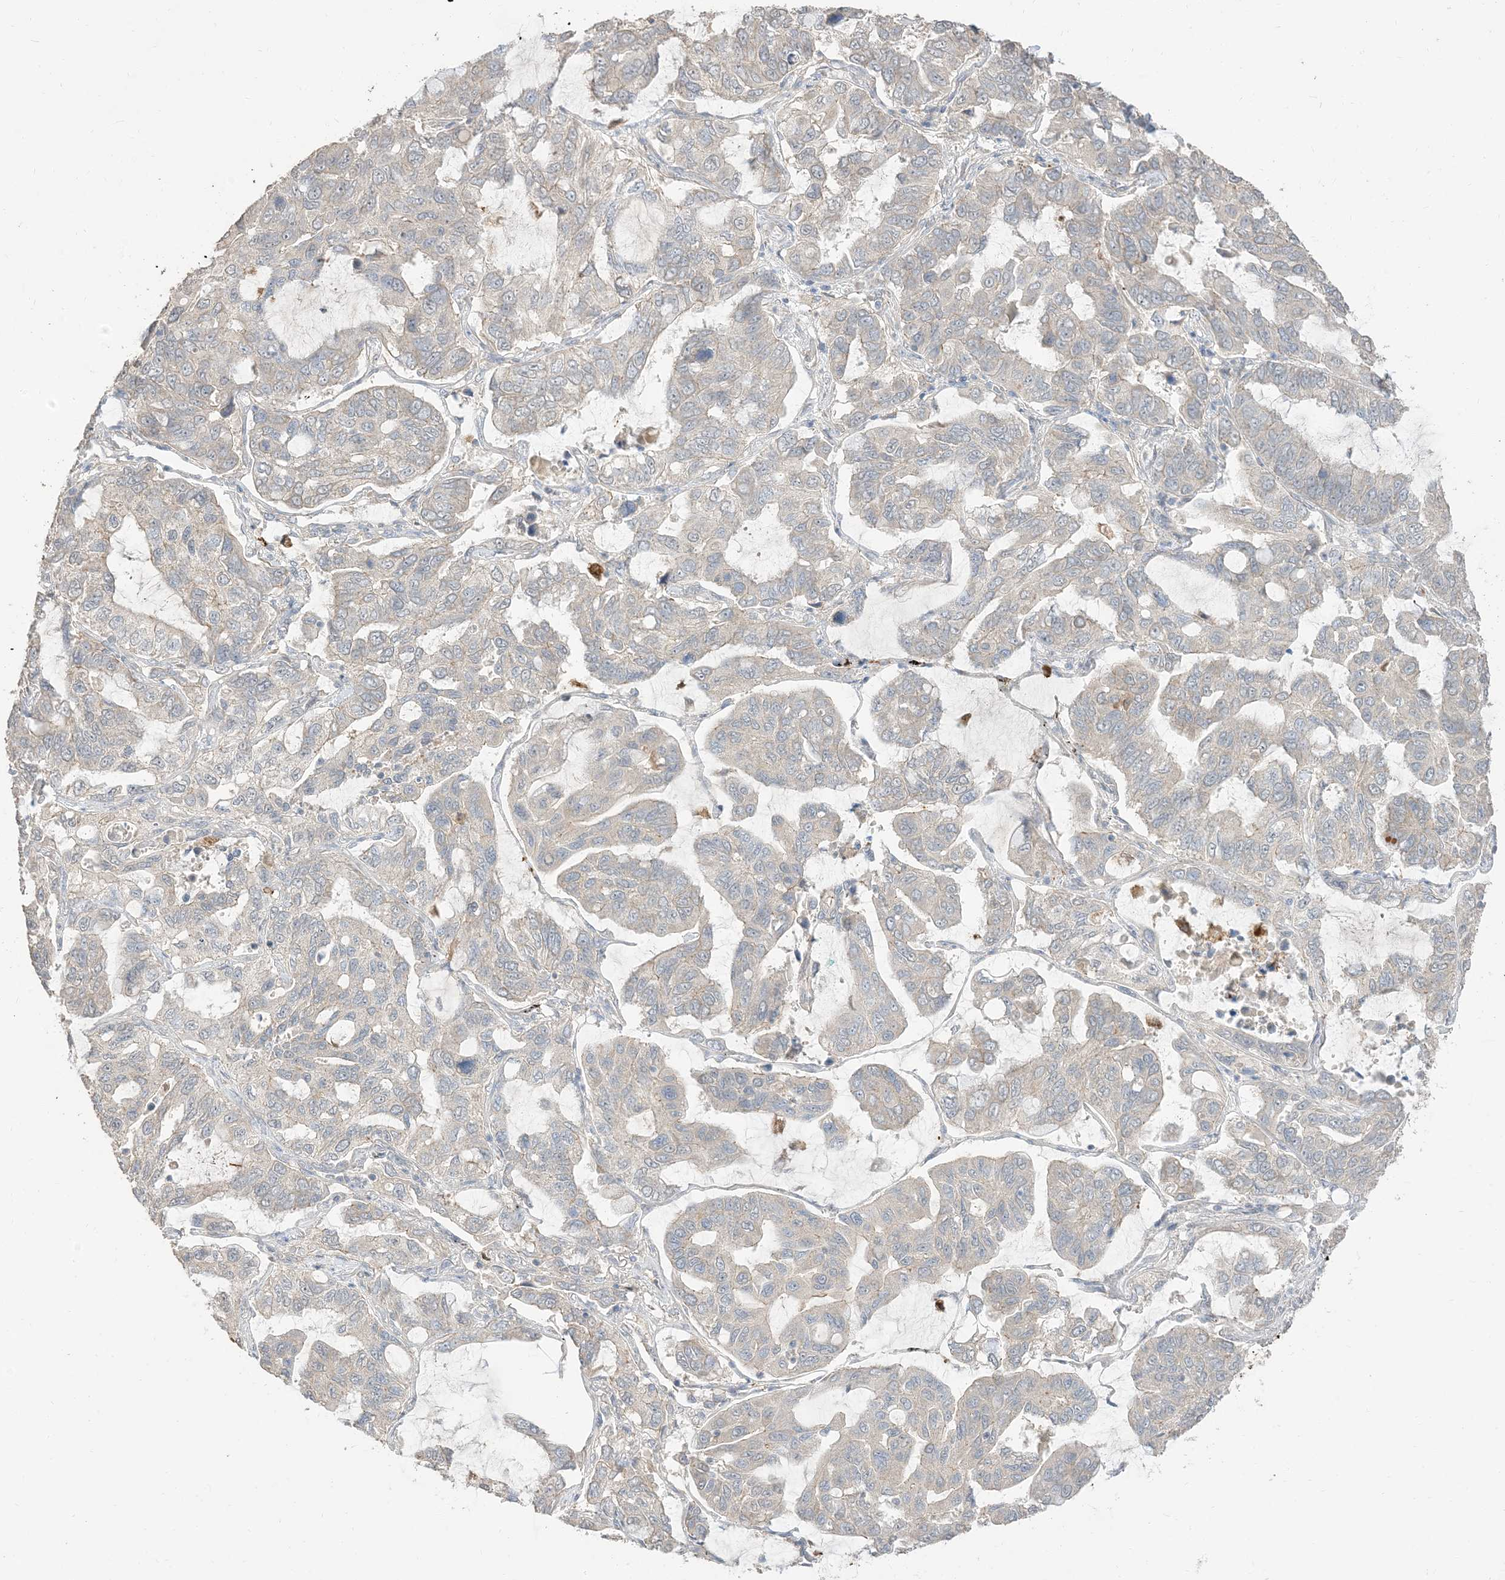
{"staining": {"intensity": "negative", "quantity": "none", "location": "none"}, "tissue": "lung cancer", "cell_type": "Tumor cells", "image_type": "cancer", "snomed": [{"axis": "morphology", "description": "Adenocarcinoma, NOS"}, {"axis": "topography", "description": "Lung"}], "caption": "Protein analysis of lung adenocarcinoma demonstrates no significant expression in tumor cells.", "gene": "RNF175", "patient": {"sex": "male", "age": 64}}